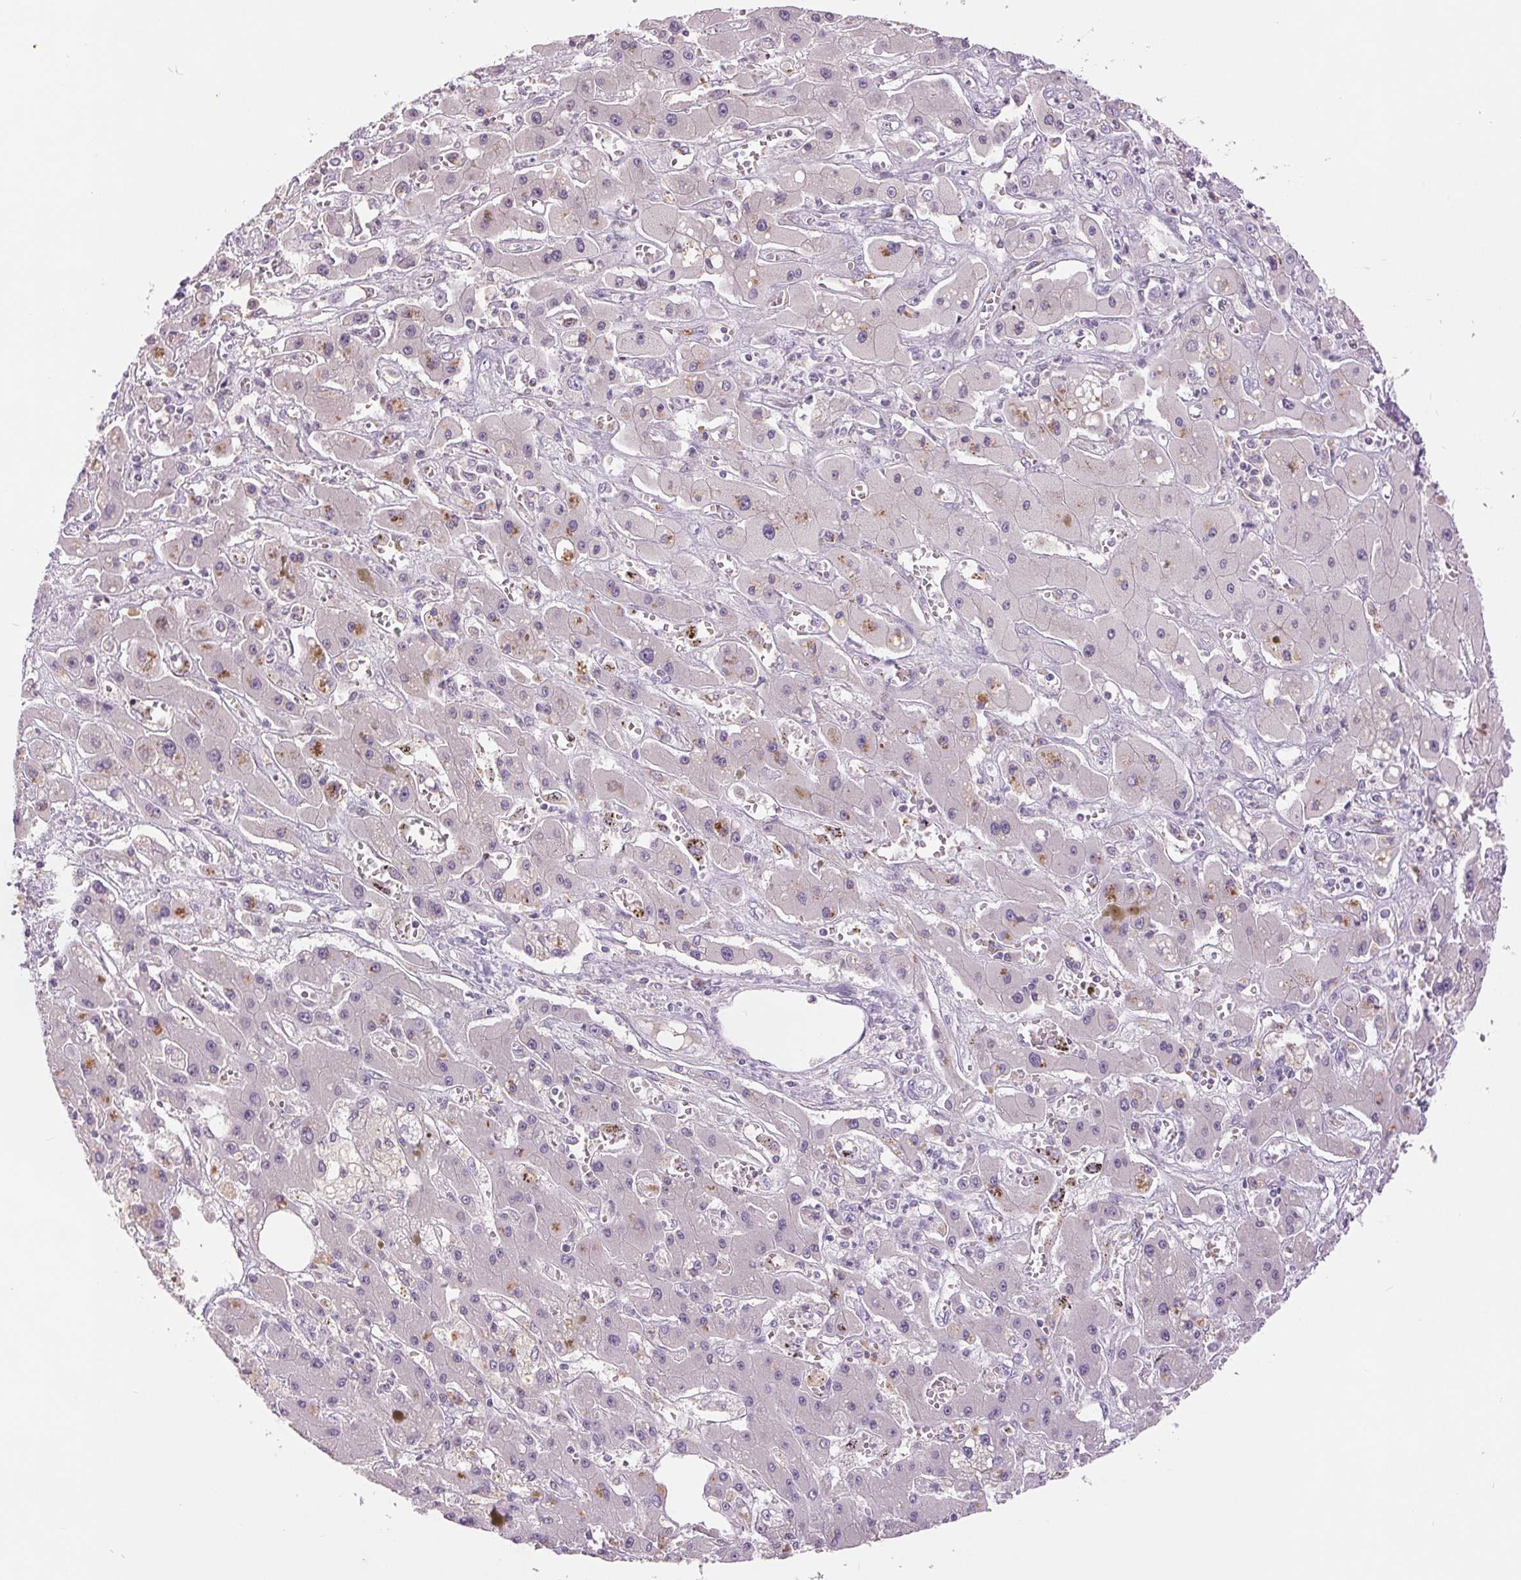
{"staining": {"intensity": "negative", "quantity": "none", "location": "none"}, "tissue": "liver cancer", "cell_type": "Tumor cells", "image_type": "cancer", "snomed": [{"axis": "morphology", "description": "Cholangiocarcinoma"}, {"axis": "topography", "description": "Liver"}], "caption": "Tumor cells show no significant expression in liver cancer (cholangiocarcinoma).", "gene": "FXYD4", "patient": {"sex": "male", "age": 67}}